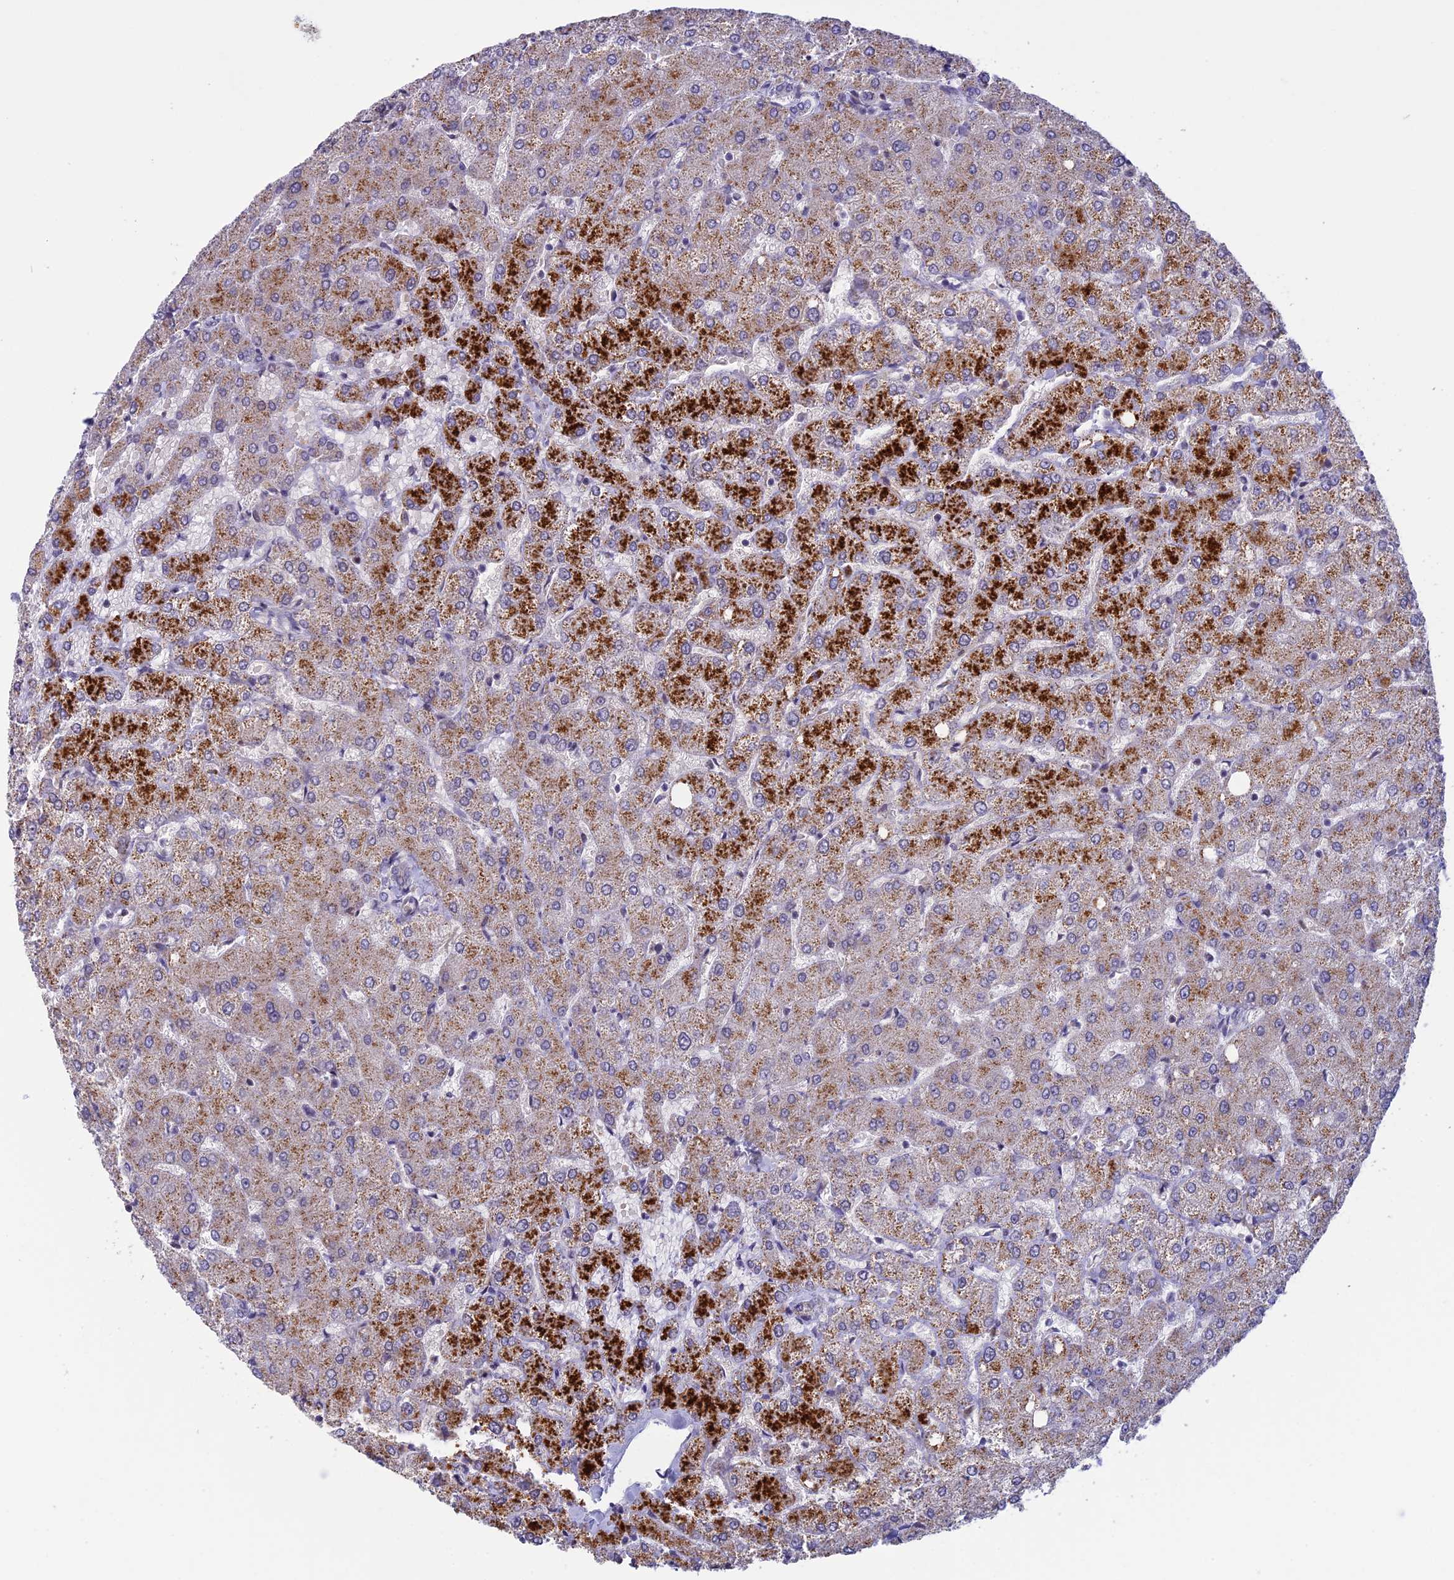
{"staining": {"intensity": "negative", "quantity": "none", "location": "none"}, "tissue": "liver", "cell_type": "Cholangiocytes", "image_type": "normal", "snomed": [{"axis": "morphology", "description": "Normal tissue, NOS"}, {"axis": "topography", "description": "Liver"}], "caption": "High magnification brightfield microscopy of benign liver stained with DAB (brown) and counterstained with hematoxylin (blue): cholangiocytes show no significant positivity. (Brightfield microscopy of DAB (3,3'-diaminobenzidine) immunohistochemistry at high magnification).", "gene": "CORO2A", "patient": {"sex": "female", "age": 54}}